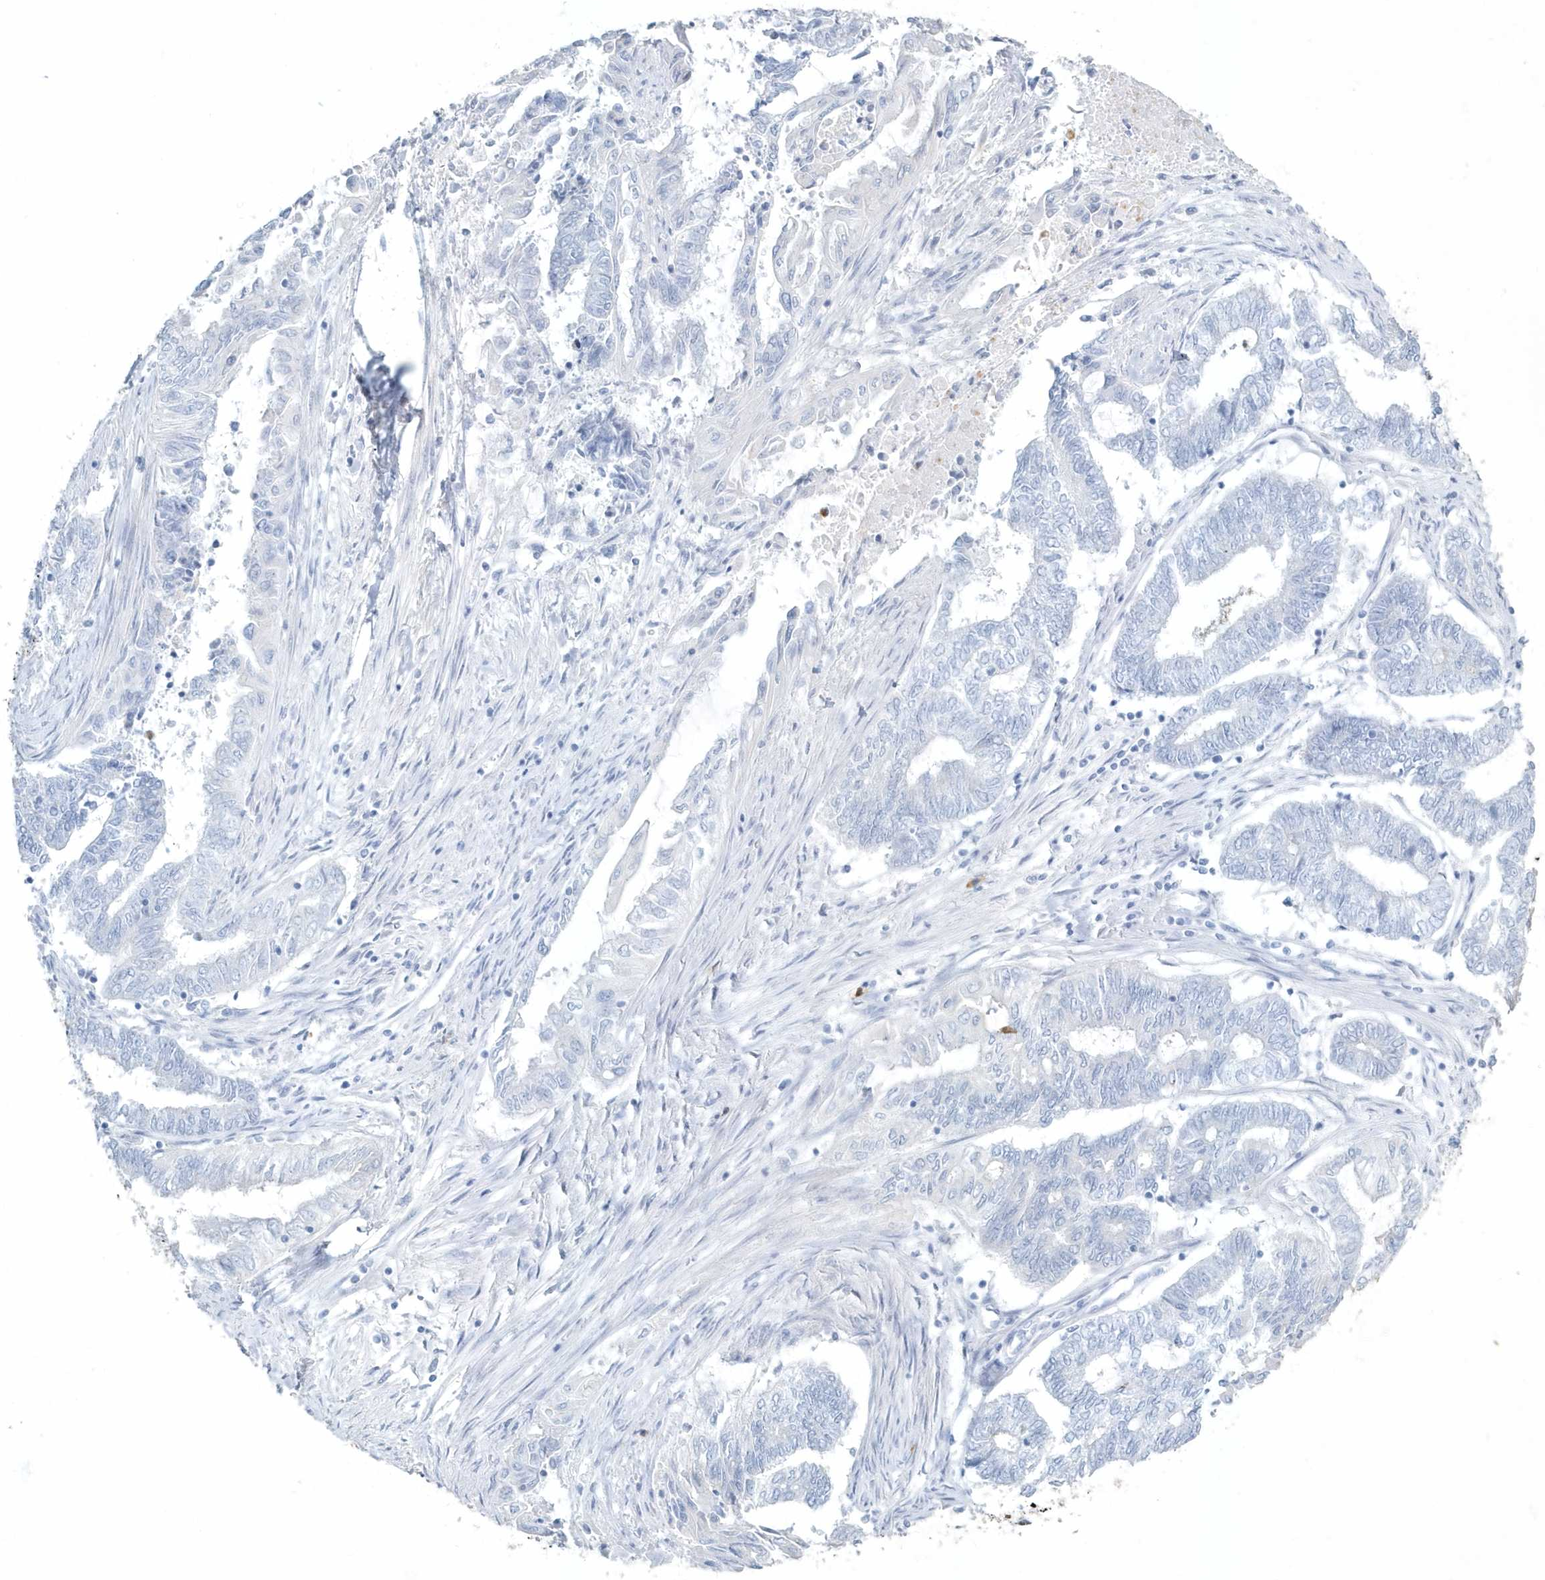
{"staining": {"intensity": "negative", "quantity": "none", "location": "none"}, "tissue": "endometrial cancer", "cell_type": "Tumor cells", "image_type": "cancer", "snomed": [{"axis": "morphology", "description": "Adenocarcinoma, NOS"}, {"axis": "topography", "description": "Uterus"}, {"axis": "topography", "description": "Endometrium"}], "caption": "Immunohistochemistry (IHC) micrograph of human endometrial cancer stained for a protein (brown), which reveals no expression in tumor cells. (Immunohistochemistry, brightfield microscopy, high magnification).", "gene": "MYOT", "patient": {"sex": "female", "age": 70}}